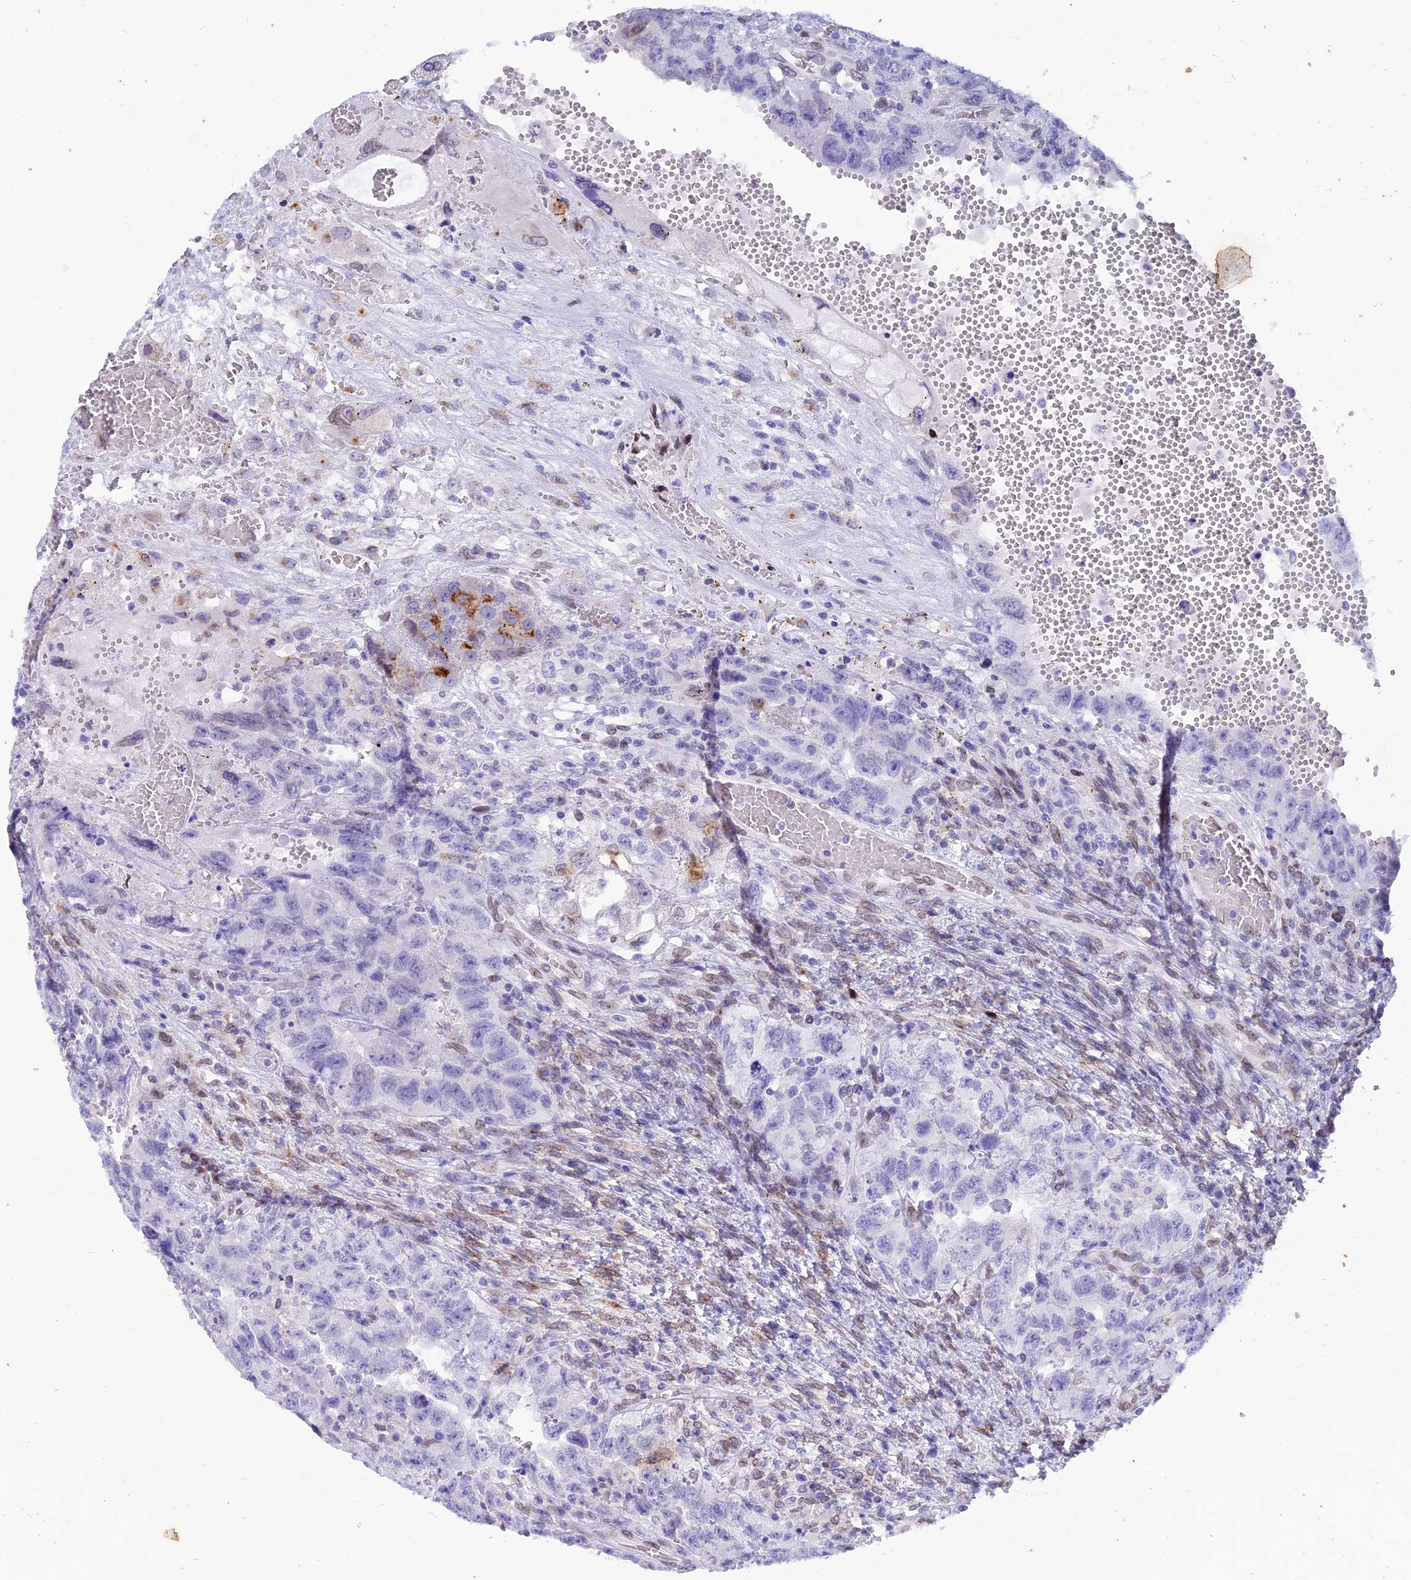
{"staining": {"intensity": "negative", "quantity": "none", "location": "none"}, "tissue": "testis cancer", "cell_type": "Tumor cells", "image_type": "cancer", "snomed": [{"axis": "morphology", "description": "Carcinoma, Embryonal, NOS"}, {"axis": "topography", "description": "Testis"}], "caption": "Immunohistochemistry histopathology image of neoplastic tissue: testis cancer stained with DAB (3,3'-diaminobenzidine) displays no significant protein positivity in tumor cells.", "gene": "TMPRSS7", "patient": {"sex": "male", "age": 26}}